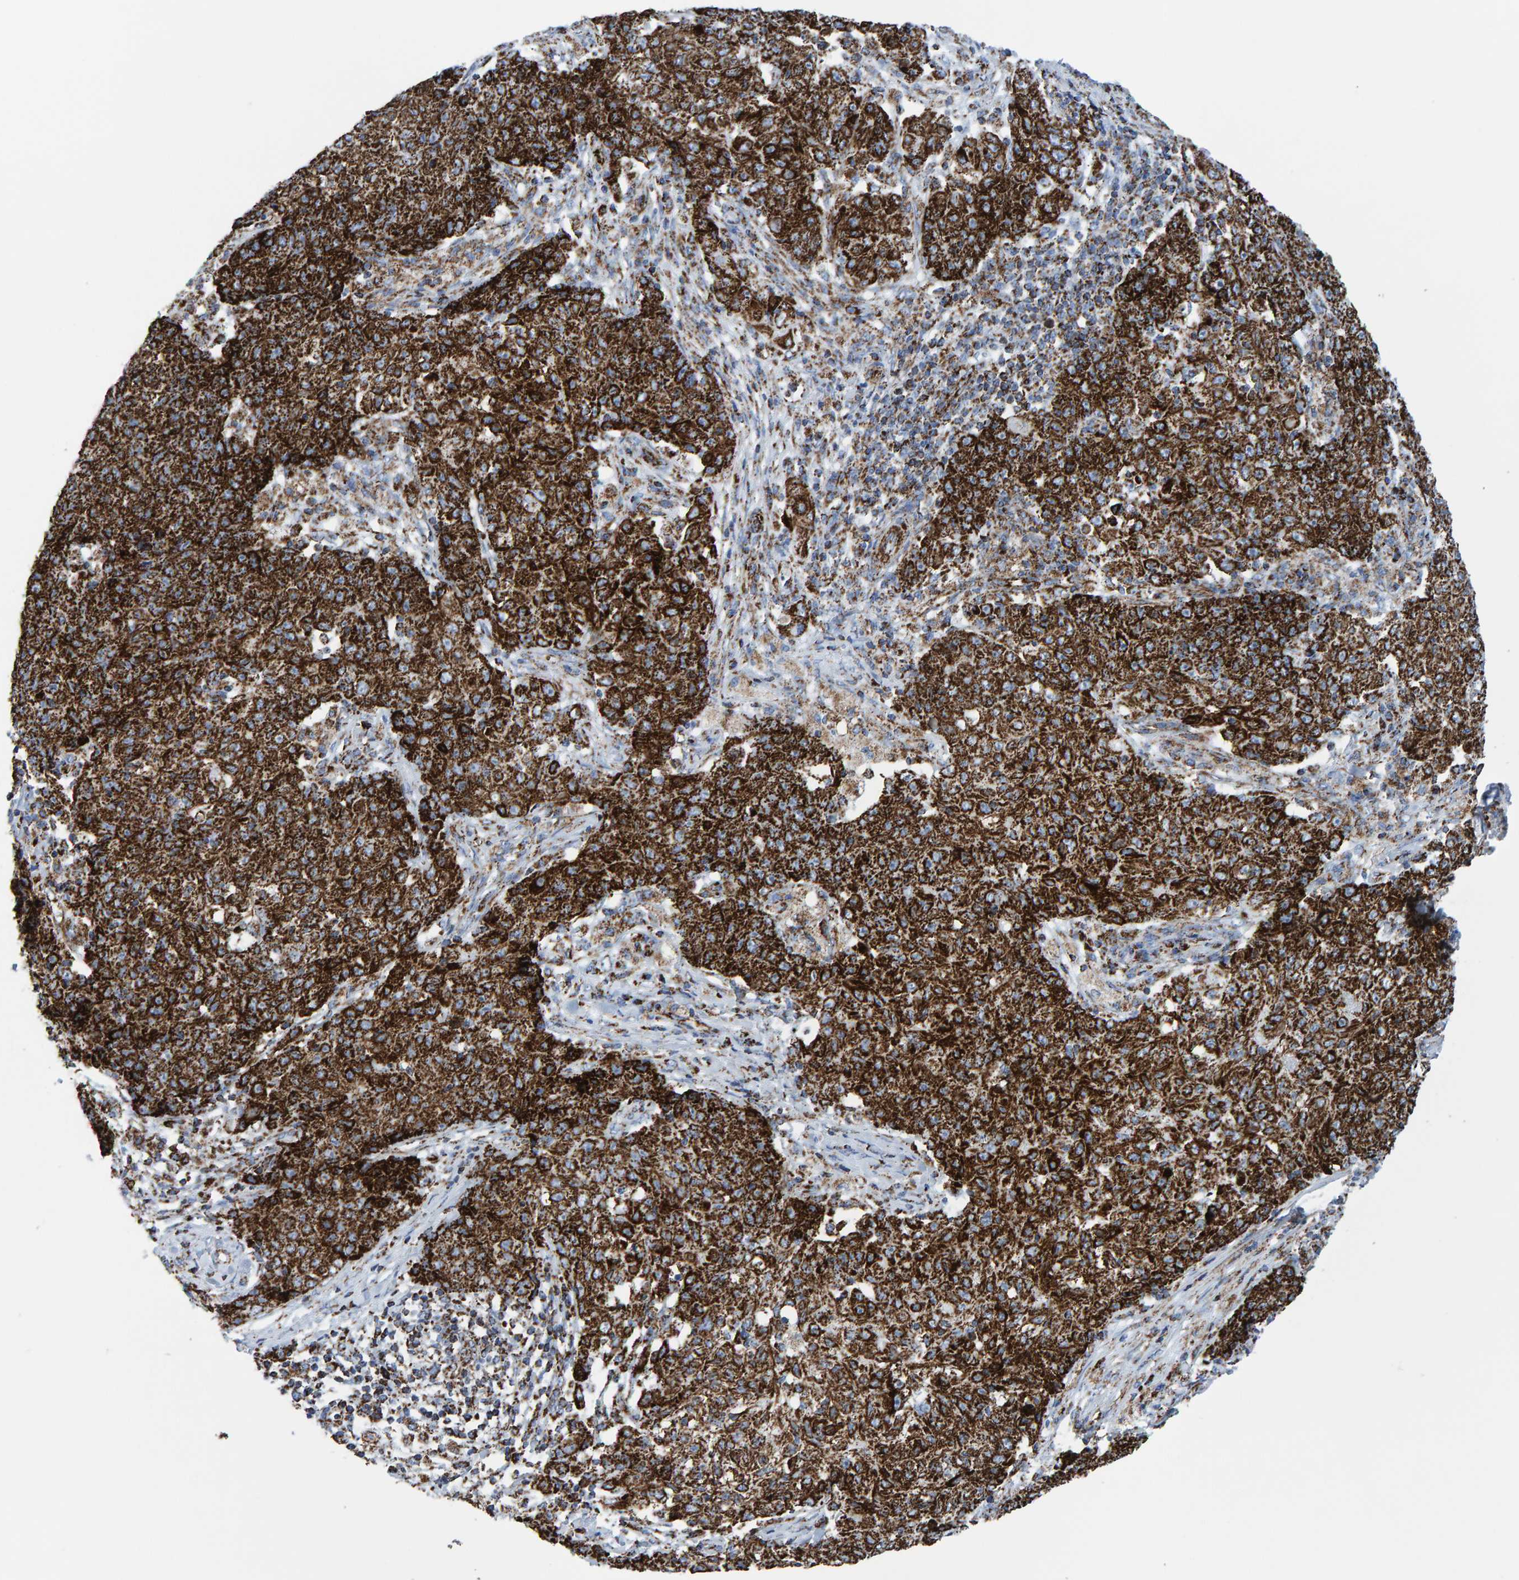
{"staining": {"intensity": "strong", "quantity": ">75%", "location": "cytoplasmic/membranous"}, "tissue": "ovarian cancer", "cell_type": "Tumor cells", "image_type": "cancer", "snomed": [{"axis": "morphology", "description": "Carcinoma, endometroid"}, {"axis": "topography", "description": "Ovary"}], "caption": "A micrograph of human ovarian cancer stained for a protein exhibits strong cytoplasmic/membranous brown staining in tumor cells. The staining was performed using DAB, with brown indicating positive protein expression. Nuclei are stained blue with hematoxylin.", "gene": "ENSG00000262660", "patient": {"sex": "female", "age": 42}}